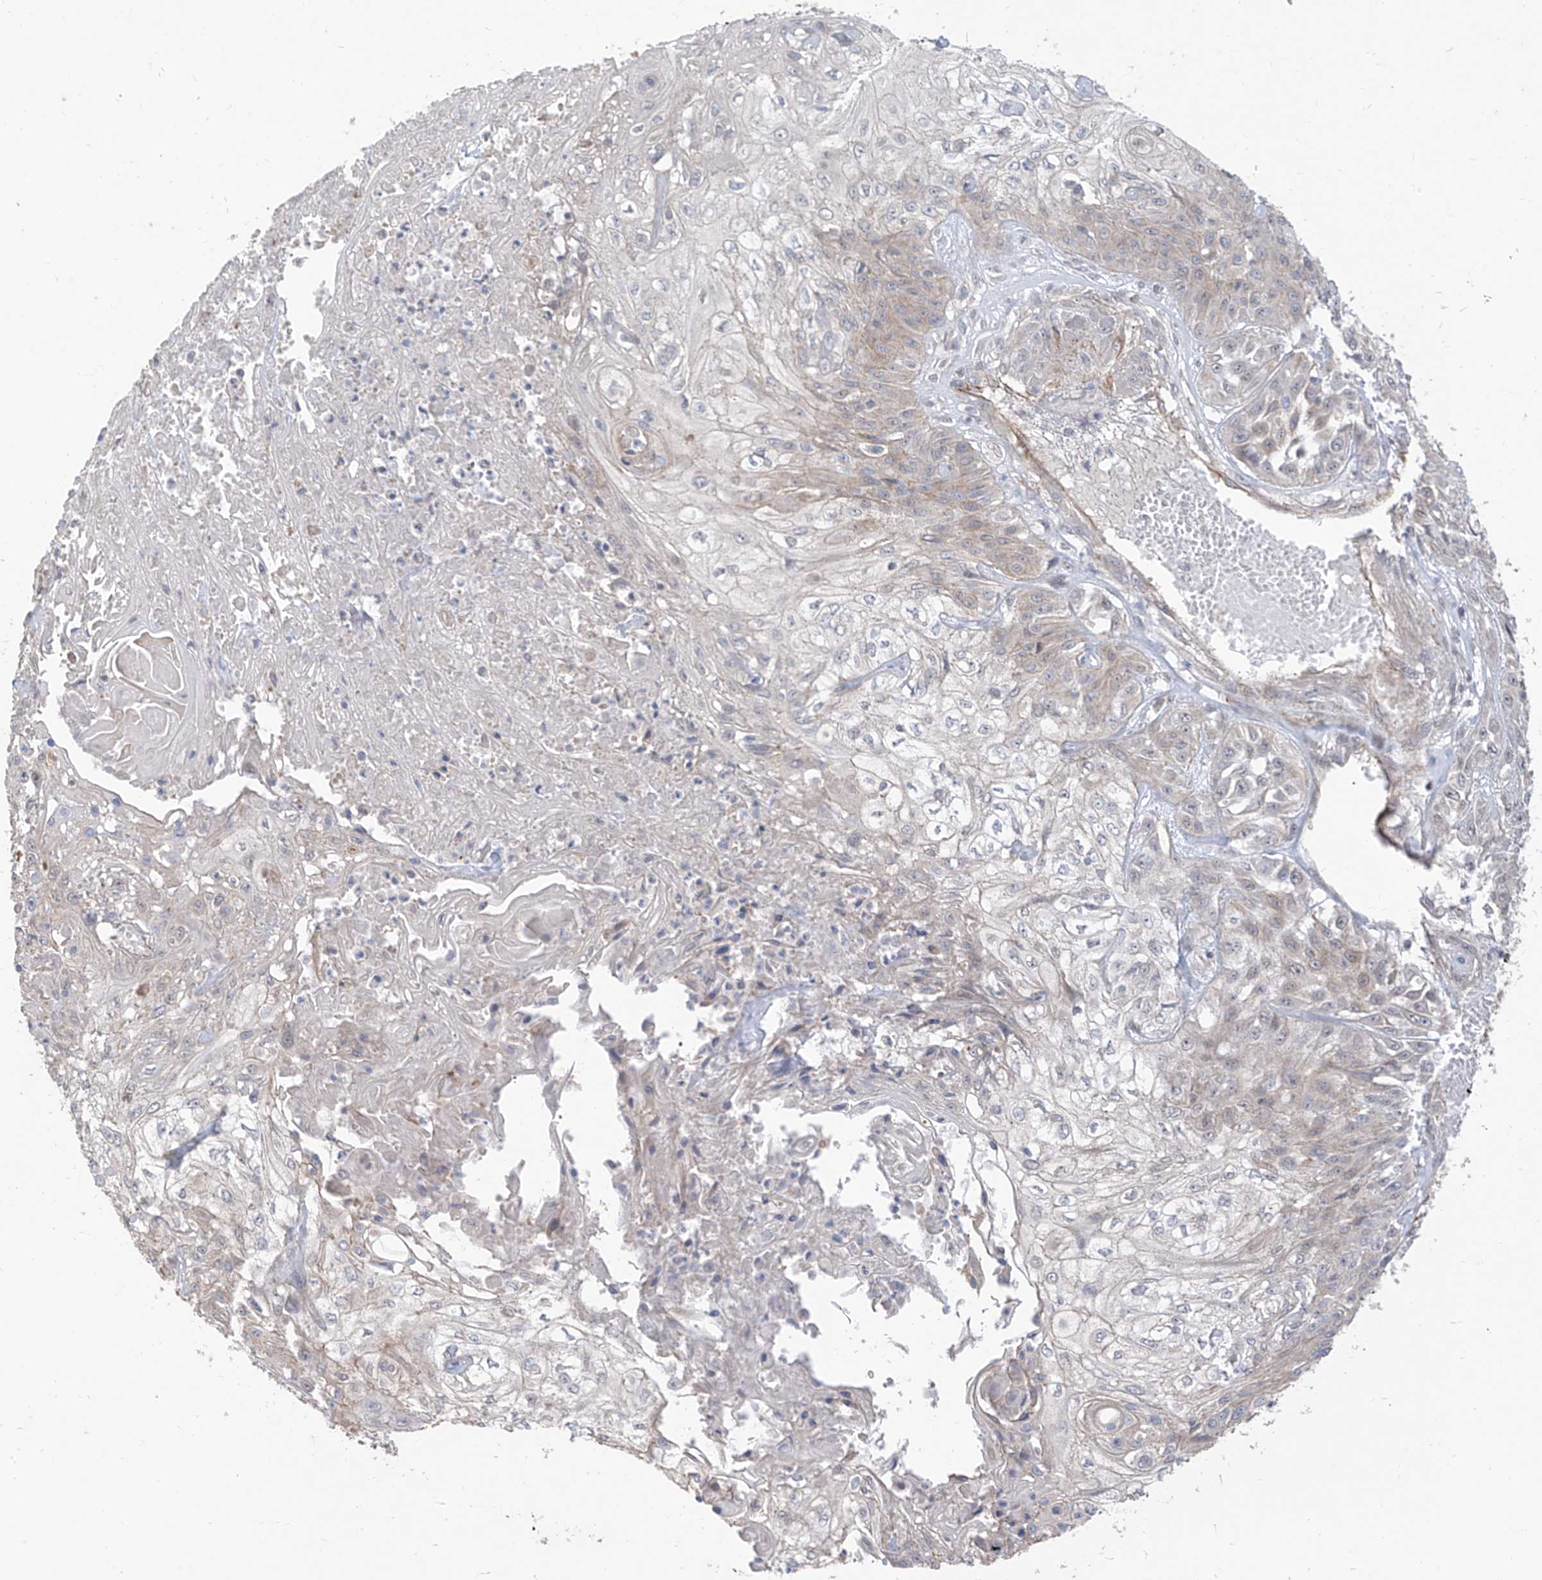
{"staining": {"intensity": "negative", "quantity": "none", "location": "none"}, "tissue": "skin cancer", "cell_type": "Tumor cells", "image_type": "cancer", "snomed": [{"axis": "morphology", "description": "Squamous cell carcinoma, NOS"}, {"axis": "morphology", "description": "Squamous cell carcinoma, metastatic, NOS"}, {"axis": "topography", "description": "Skin"}, {"axis": "topography", "description": "Lymph node"}], "caption": "This is a photomicrograph of IHC staining of squamous cell carcinoma (skin), which shows no staining in tumor cells.", "gene": "EPHX4", "patient": {"sex": "male", "age": 75}}